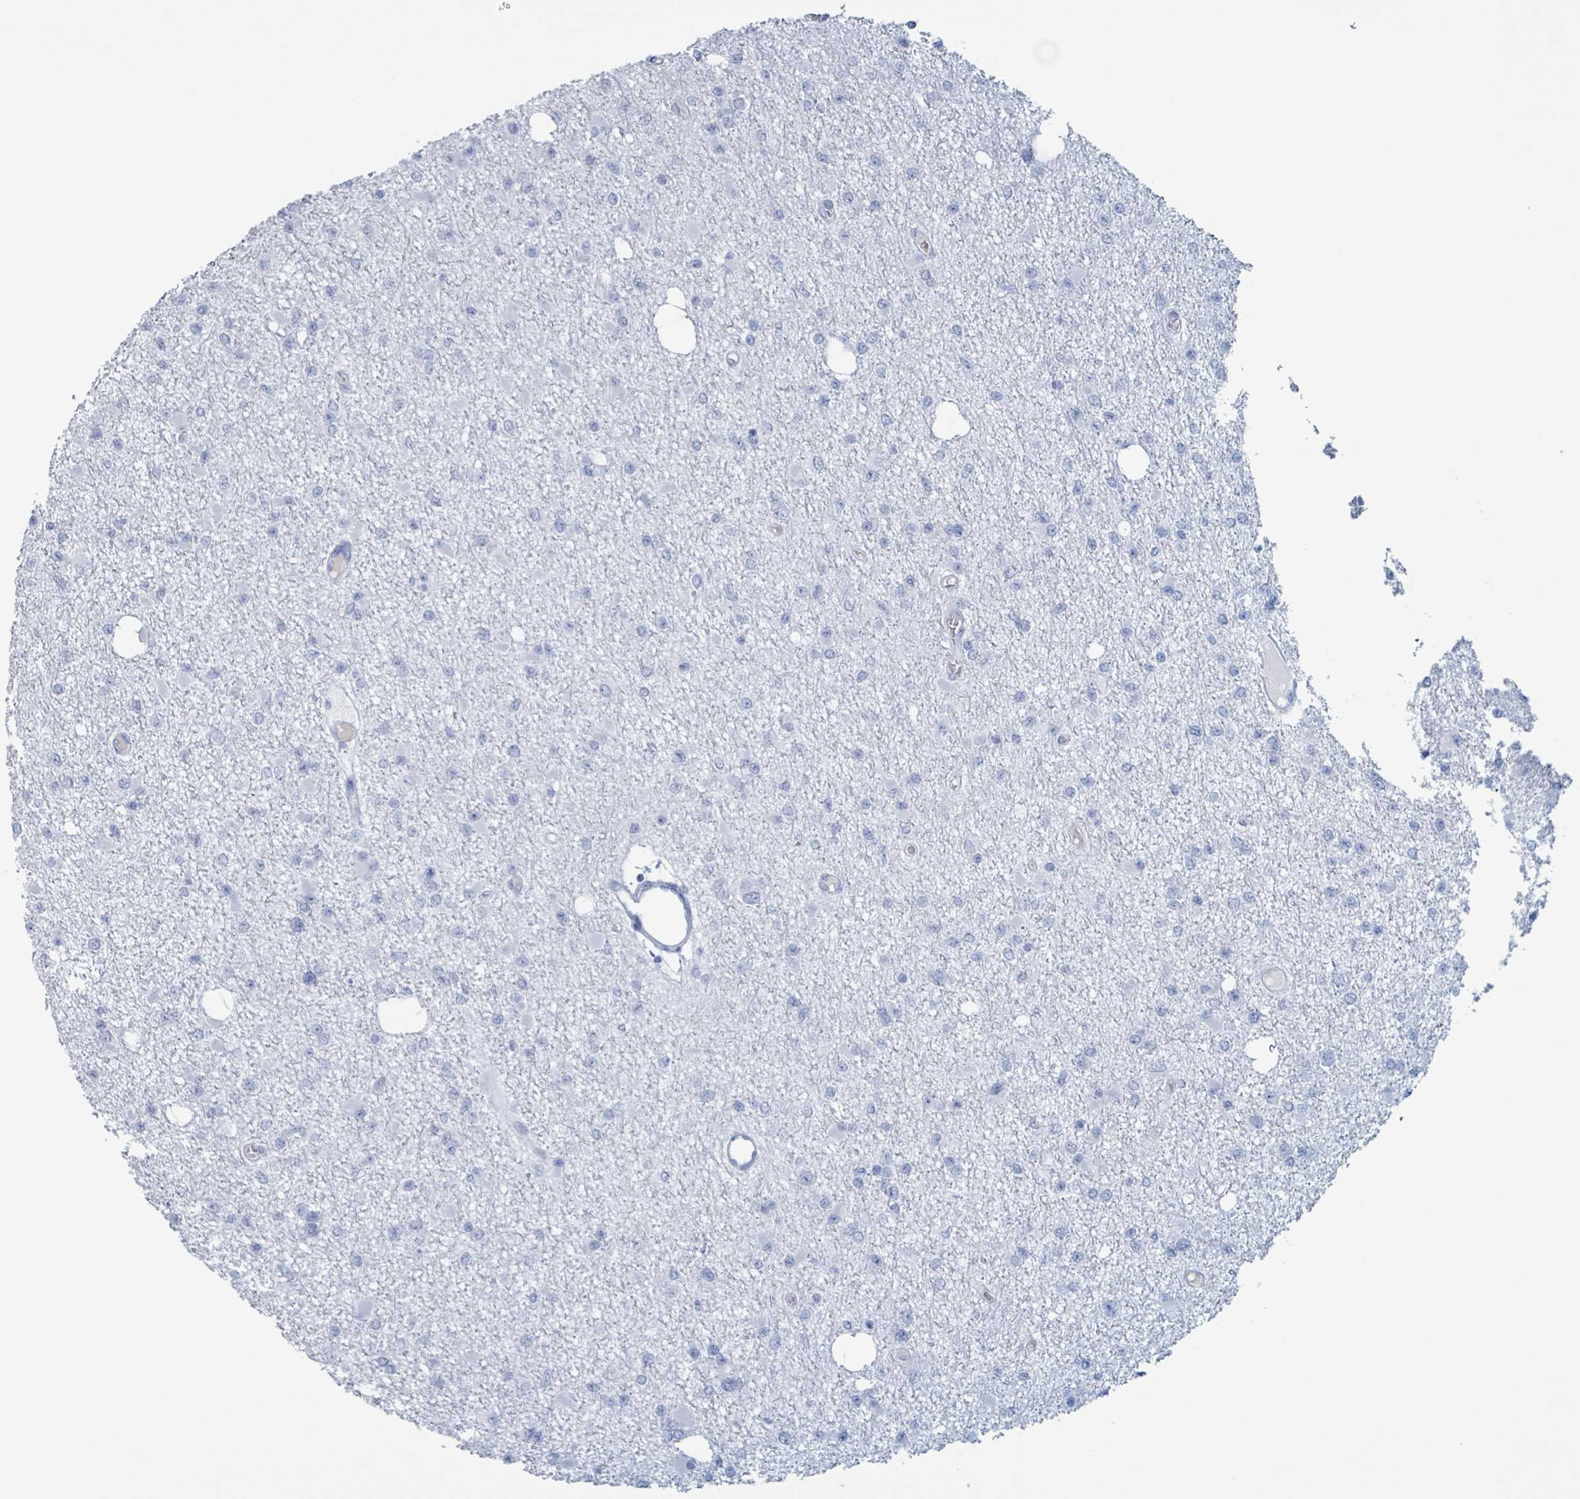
{"staining": {"intensity": "negative", "quantity": "none", "location": "none"}, "tissue": "glioma", "cell_type": "Tumor cells", "image_type": "cancer", "snomed": [{"axis": "morphology", "description": "Glioma, malignant, Low grade"}, {"axis": "topography", "description": "Brain"}], "caption": "Immunohistochemical staining of human glioma exhibits no significant expression in tumor cells.", "gene": "KLK4", "patient": {"sex": "female", "age": 22}}